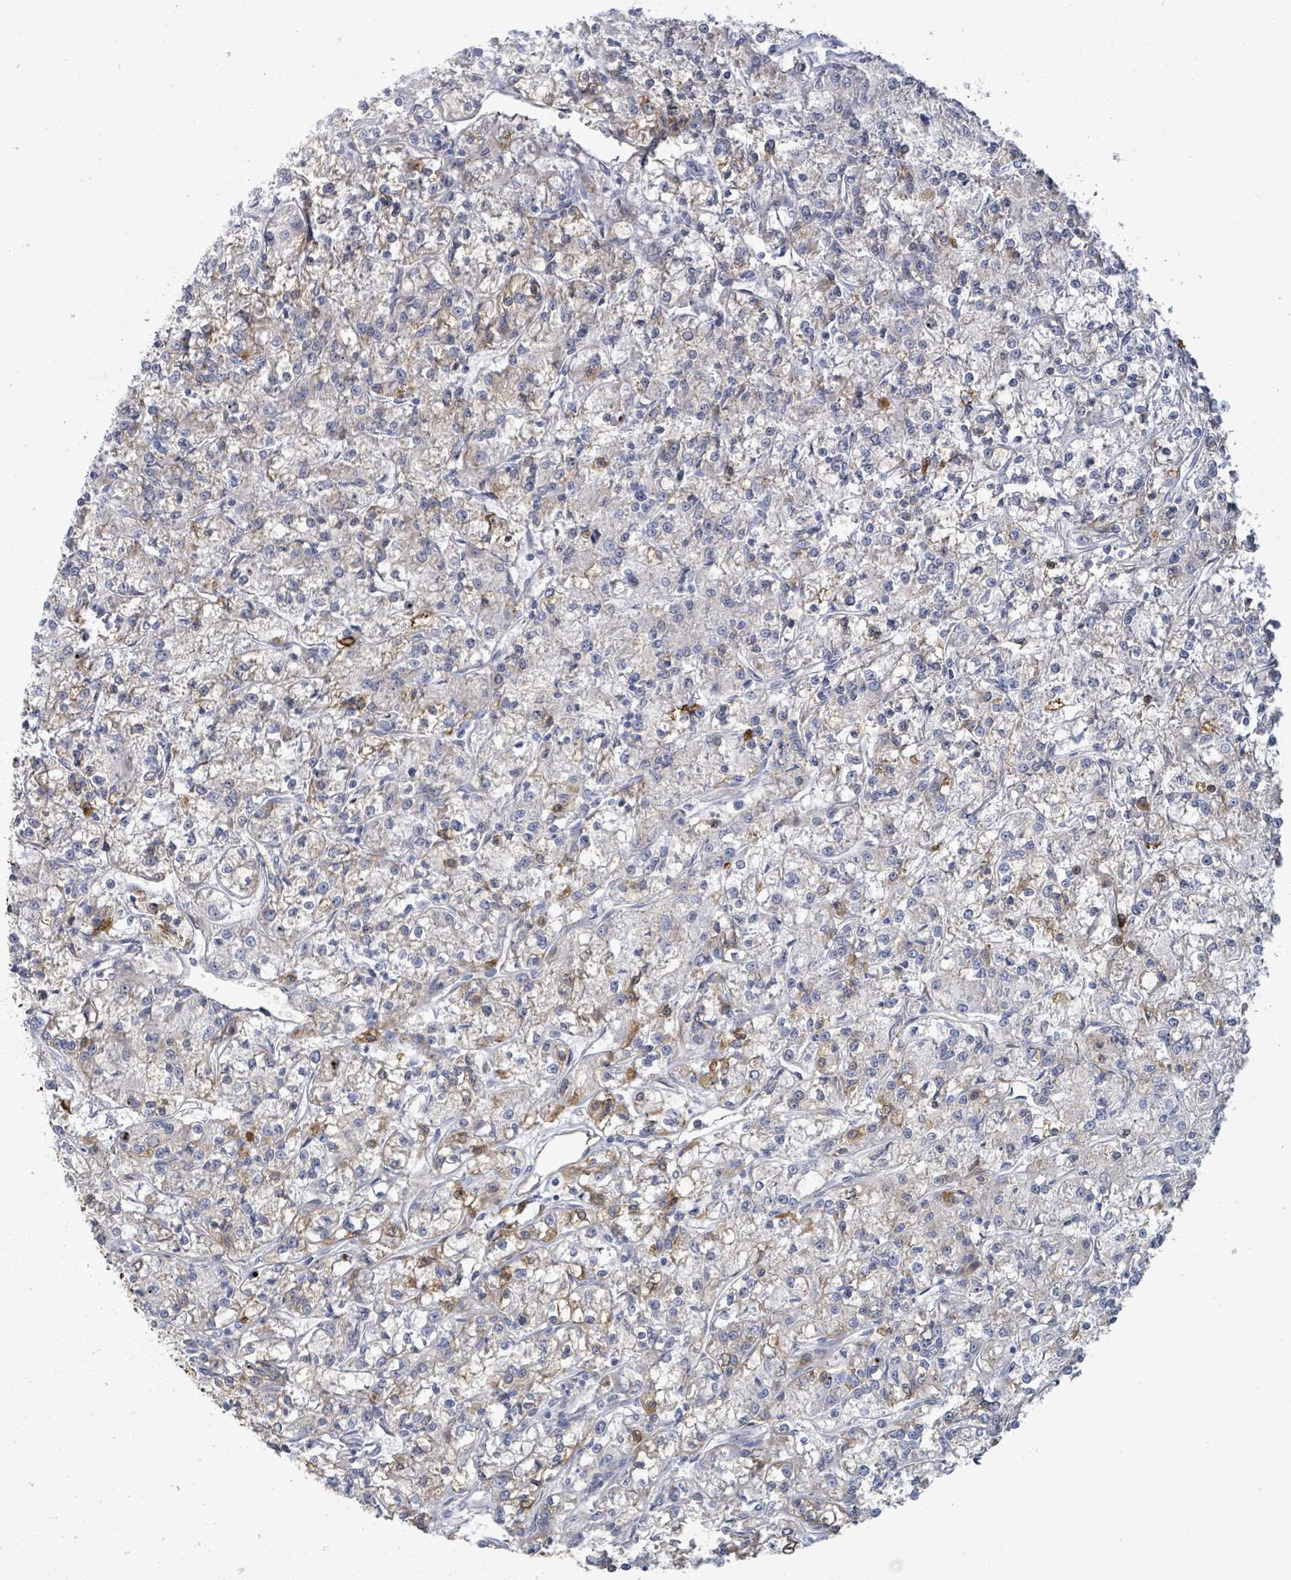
{"staining": {"intensity": "moderate", "quantity": "<25%", "location": "cytoplasmic/membranous"}, "tissue": "renal cancer", "cell_type": "Tumor cells", "image_type": "cancer", "snomed": [{"axis": "morphology", "description": "Adenocarcinoma, NOS"}, {"axis": "topography", "description": "Kidney"}], "caption": "A brown stain shows moderate cytoplasmic/membranous expression of a protein in human renal adenocarcinoma tumor cells.", "gene": "COL13A1", "patient": {"sex": "female", "age": 59}}